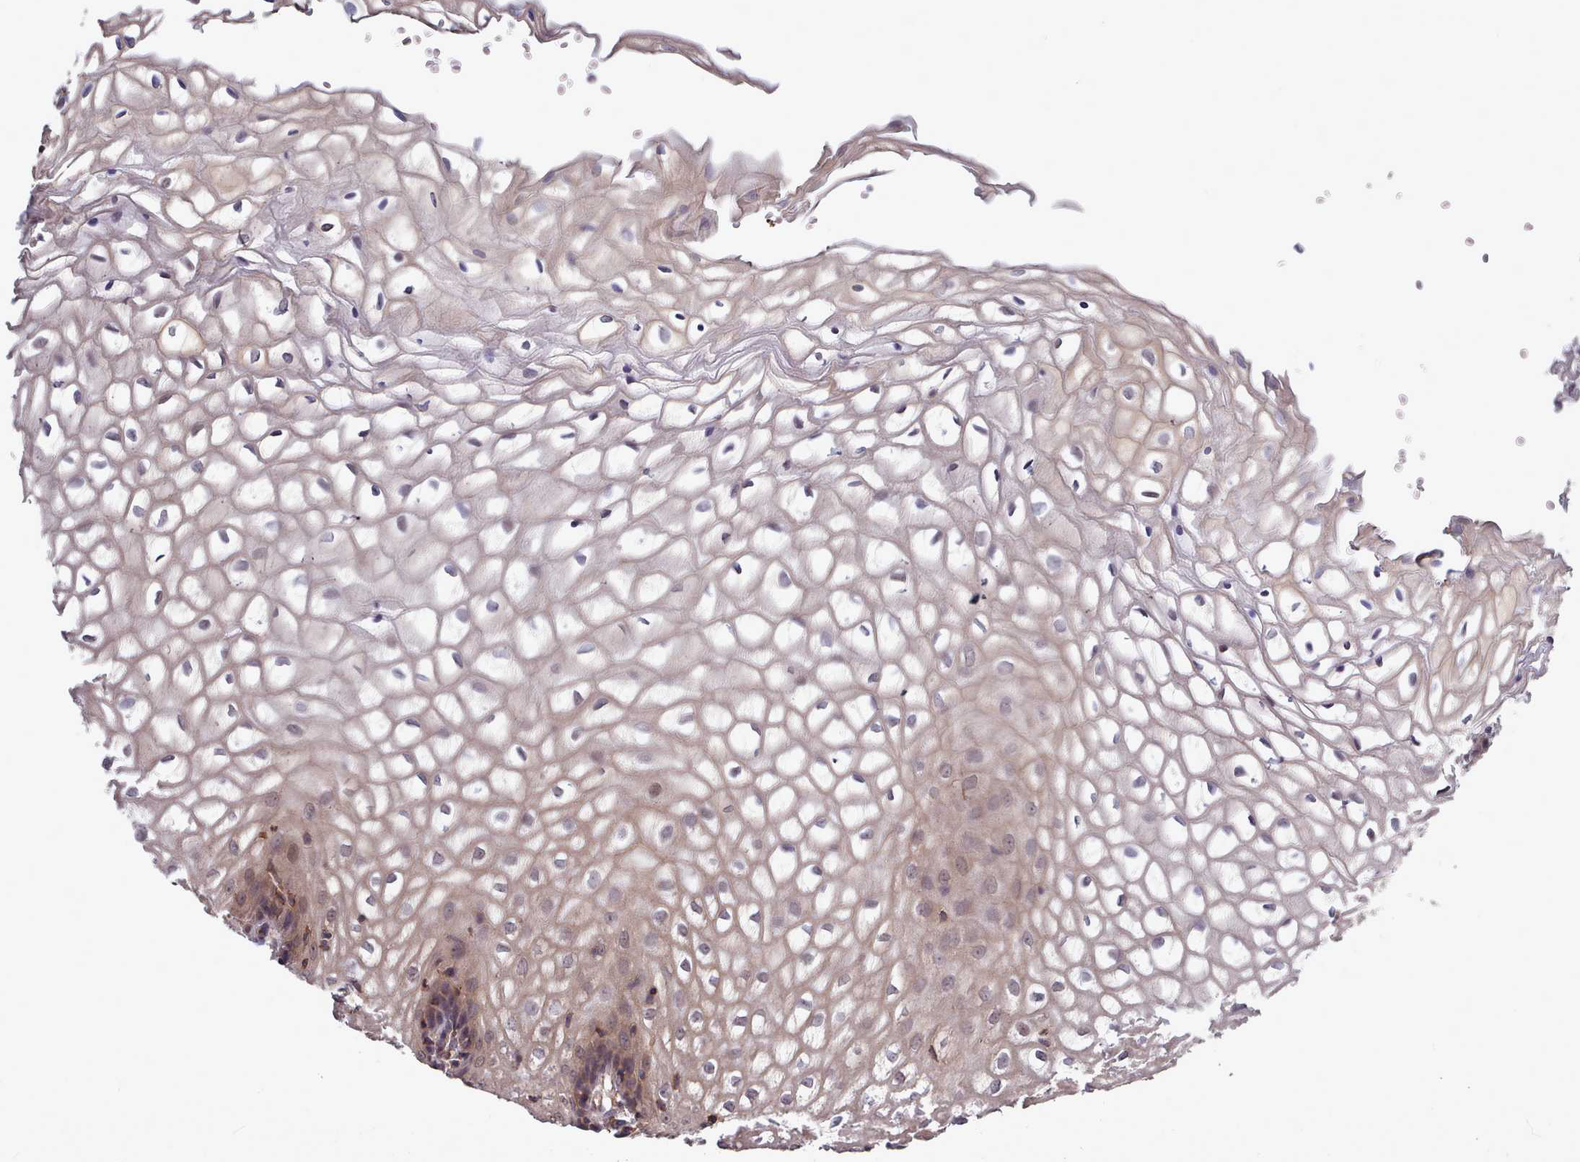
{"staining": {"intensity": "weak", "quantity": "25%-75%", "location": "cytoplasmic/membranous"}, "tissue": "vagina", "cell_type": "Squamous epithelial cells", "image_type": "normal", "snomed": [{"axis": "morphology", "description": "Normal tissue, NOS"}, {"axis": "topography", "description": "Vagina"}], "caption": "Vagina stained for a protein shows weak cytoplasmic/membranous positivity in squamous epithelial cells. (Brightfield microscopy of DAB IHC at high magnification).", "gene": "STUB1", "patient": {"sex": "female", "age": 34}}